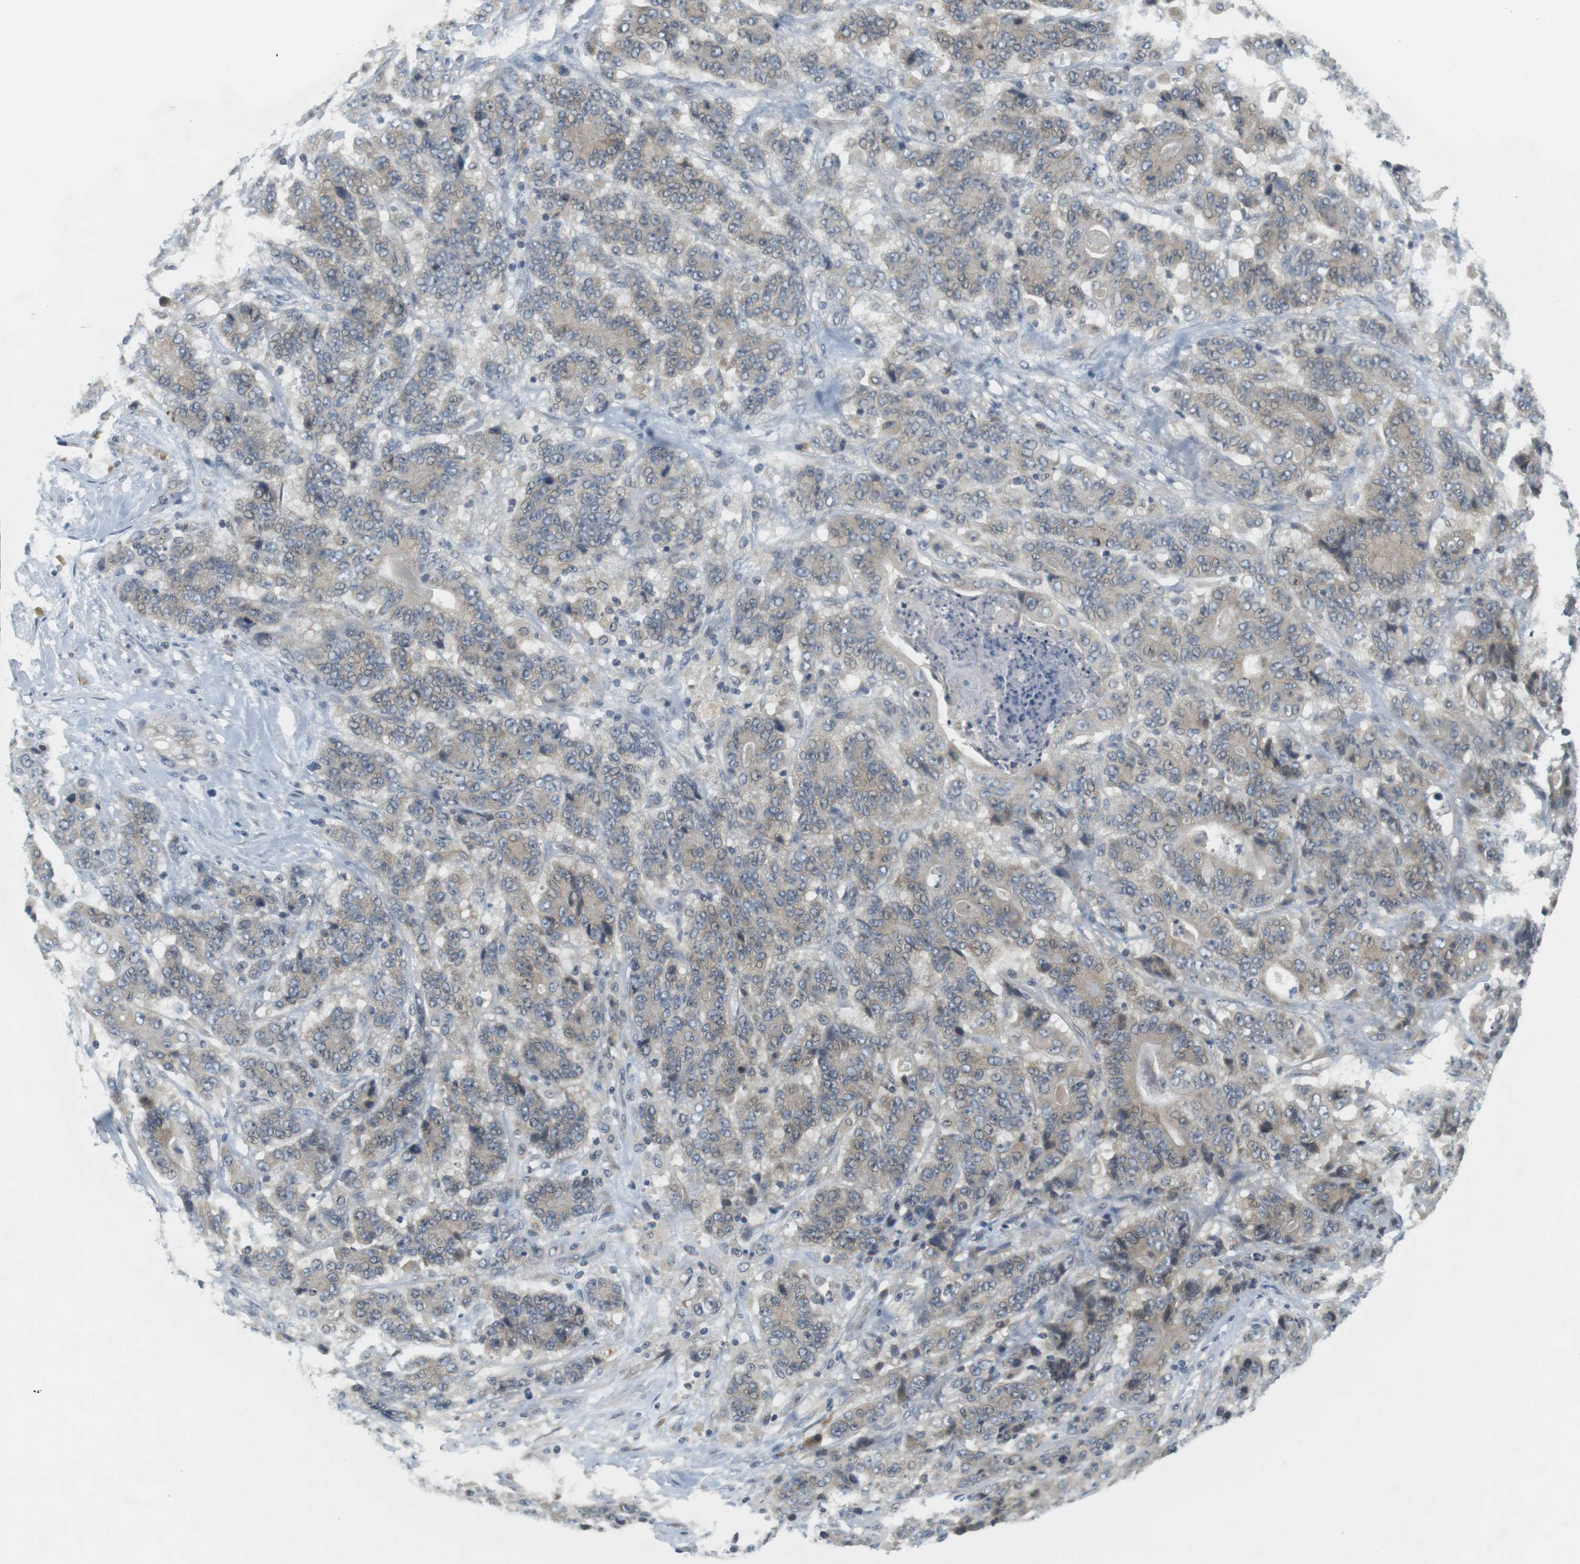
{"staining": {"intensity": "negative", "quantity": "none", "location": "none"}, "tissue": "stomach cancer", "cell_type": "Tumor cells", "image_type": "cancer", "snomed": [{"axis": "morphology", "description": "Adenocarcinoma, NOS"}, {"axis": "topography", "description": "Stomach"}], "caption": "A histopathology image of human adenocarcinoma (stomach) is negative for staining in tumor cells.", "gene": "WNT7A", "patient": {"sex": "female", "age": 73}}